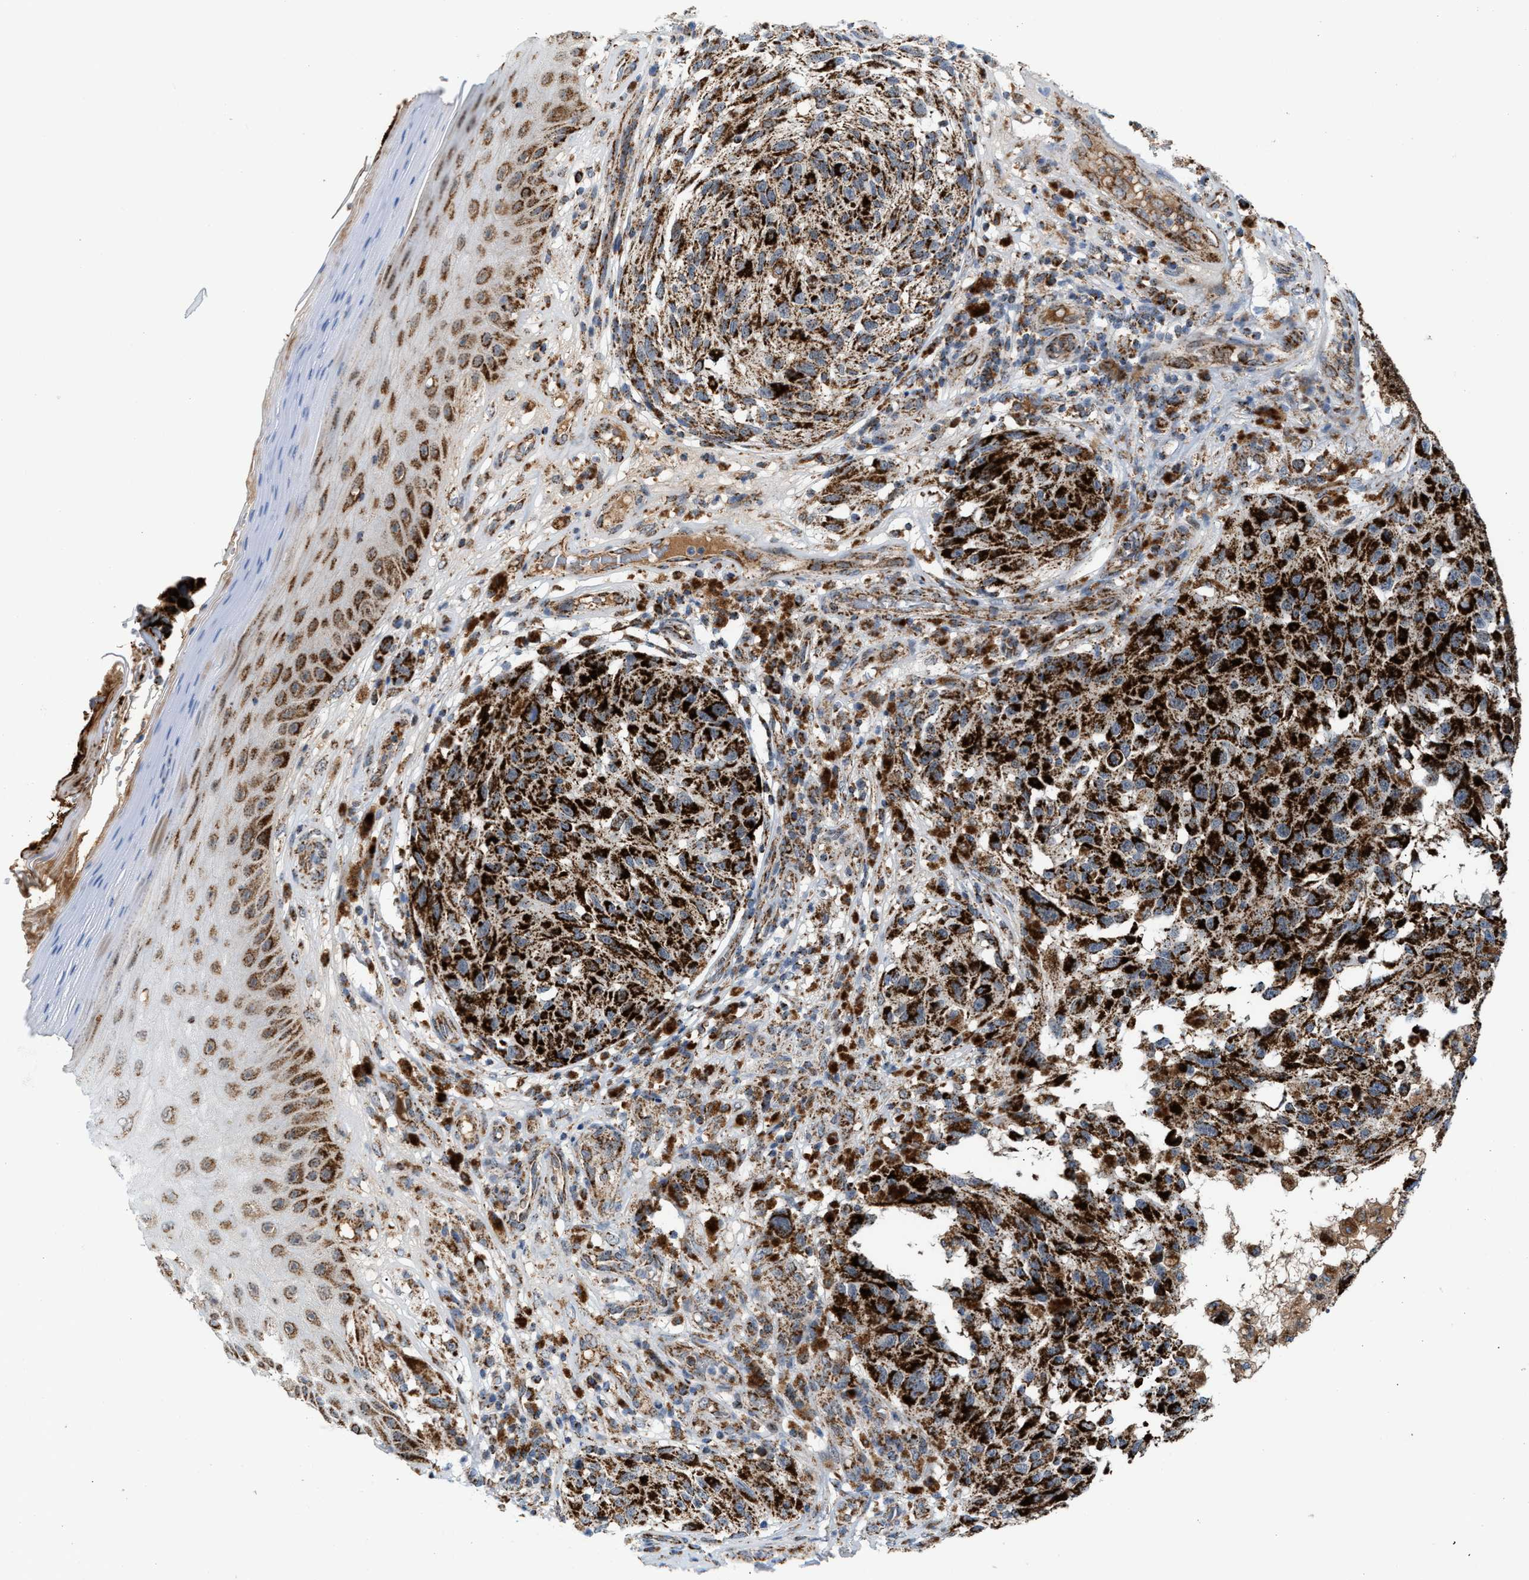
{"staining": {"intensity": "strong", "quantity": ">75%", "location": "cytoplasmic/membranous"}, "tissue": "melanoma", "cell_type": "Tumor cells", "image_type": "cancer", "snomed": [{"axis": "morphology", "description": "Malignant melanoma, NOS"}, {"axis": "topography", "description": "Skin"}], "caption": "An immunohistochemistry image of neoplastic tissue is shown. Protein staining in brown shows strong cytoplasmic/membranous positivity in melanoma within tumor cells. (IHC, brightfield microscopy, high magnification).", "gene": "PMPCA", "patient": {"sex": "female", "age": 73}}